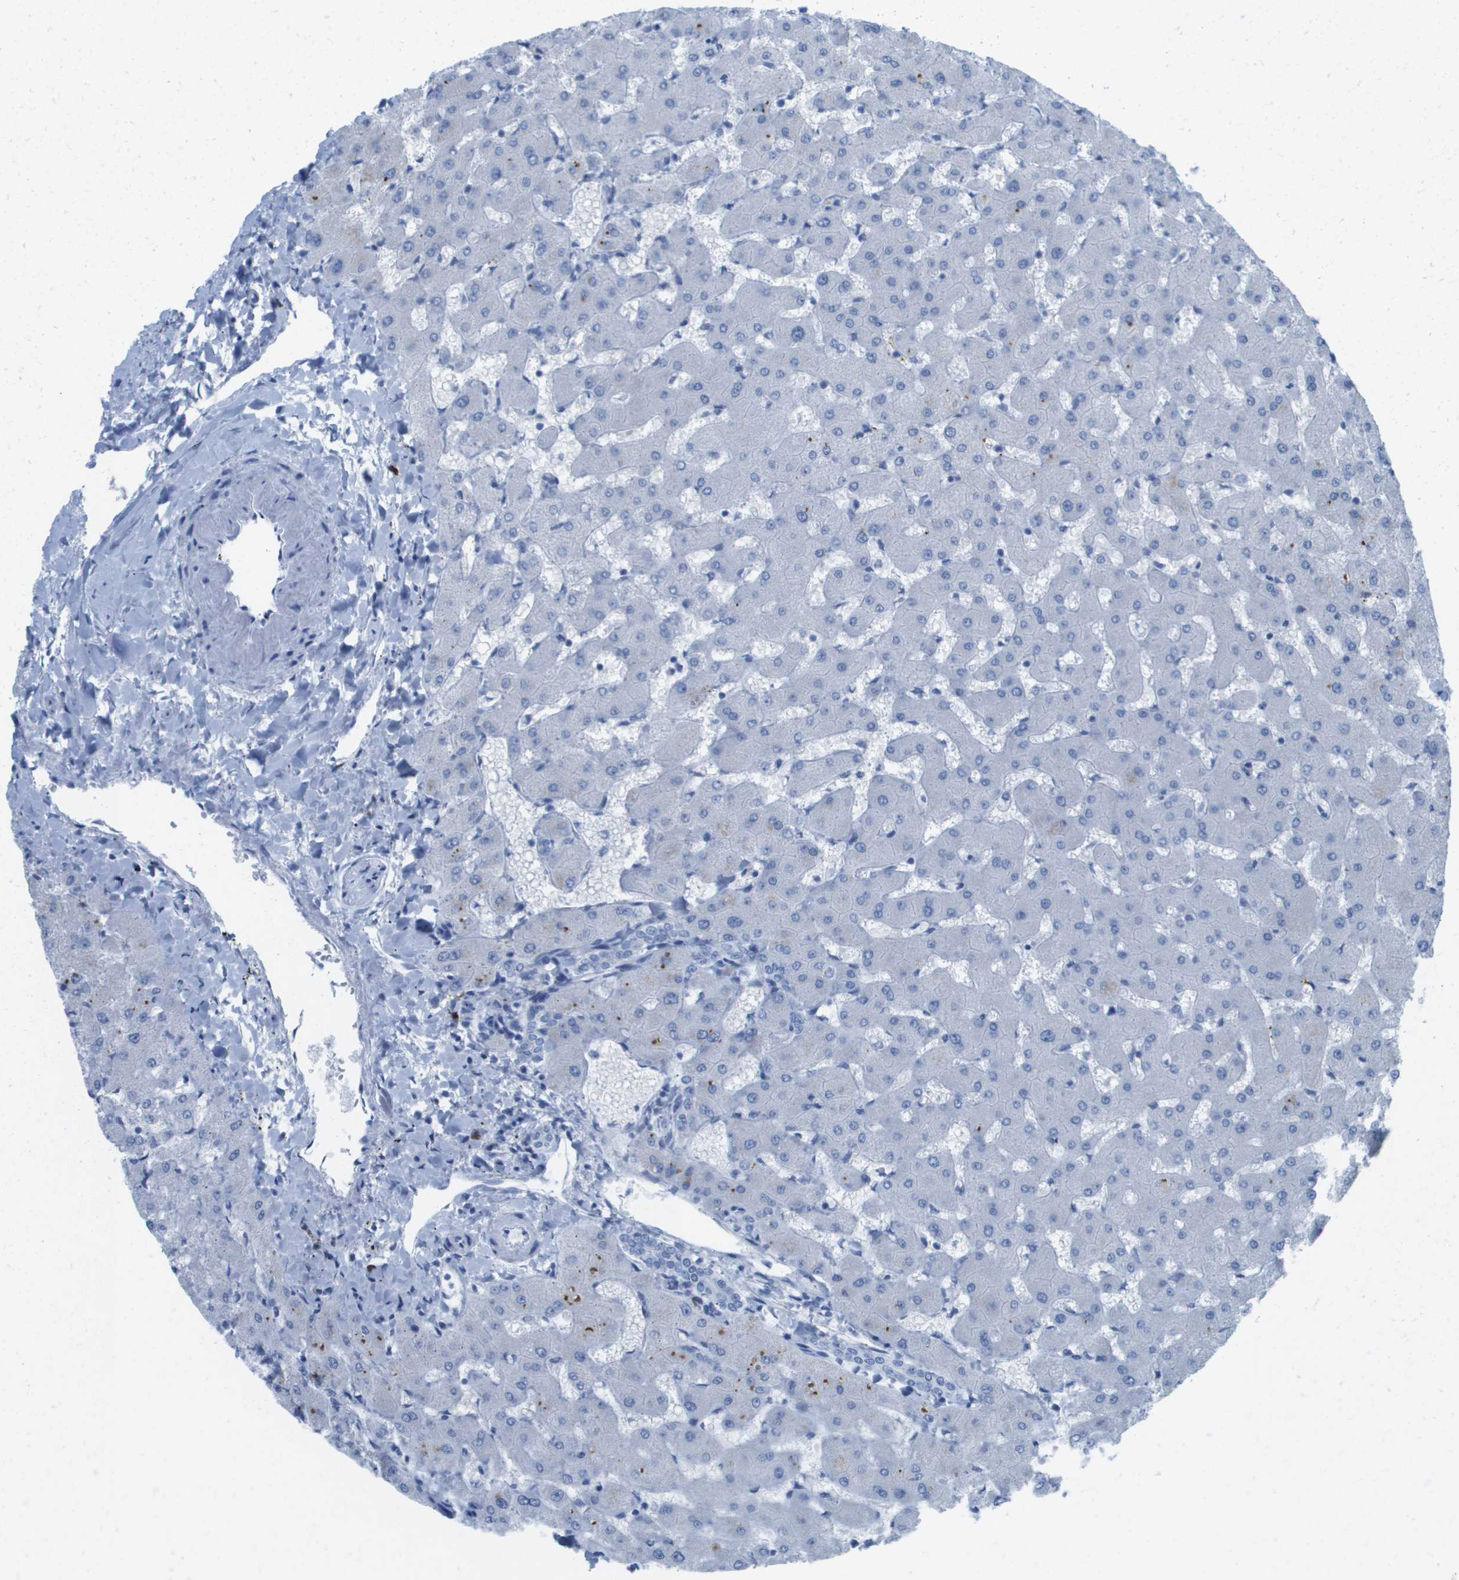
{"staining": {"intensity": "negative", "quantity": "none", "location": "none"}, "tissue": "liver", "cell_type": "Cholangiocytes", "image_type": "normal", "snomed": [{"axis": "morphology", "description": "Normal tissue, NOS"}, {"axis": "topography", "description": "Liver"}], "caption": "IHC photomicrograph of normal liver: liver stained with DAB exhibits no significant protein staining in cholangiocytes.", "gene": "GPR18", "patient": {"sex": "female", "age": 63}}